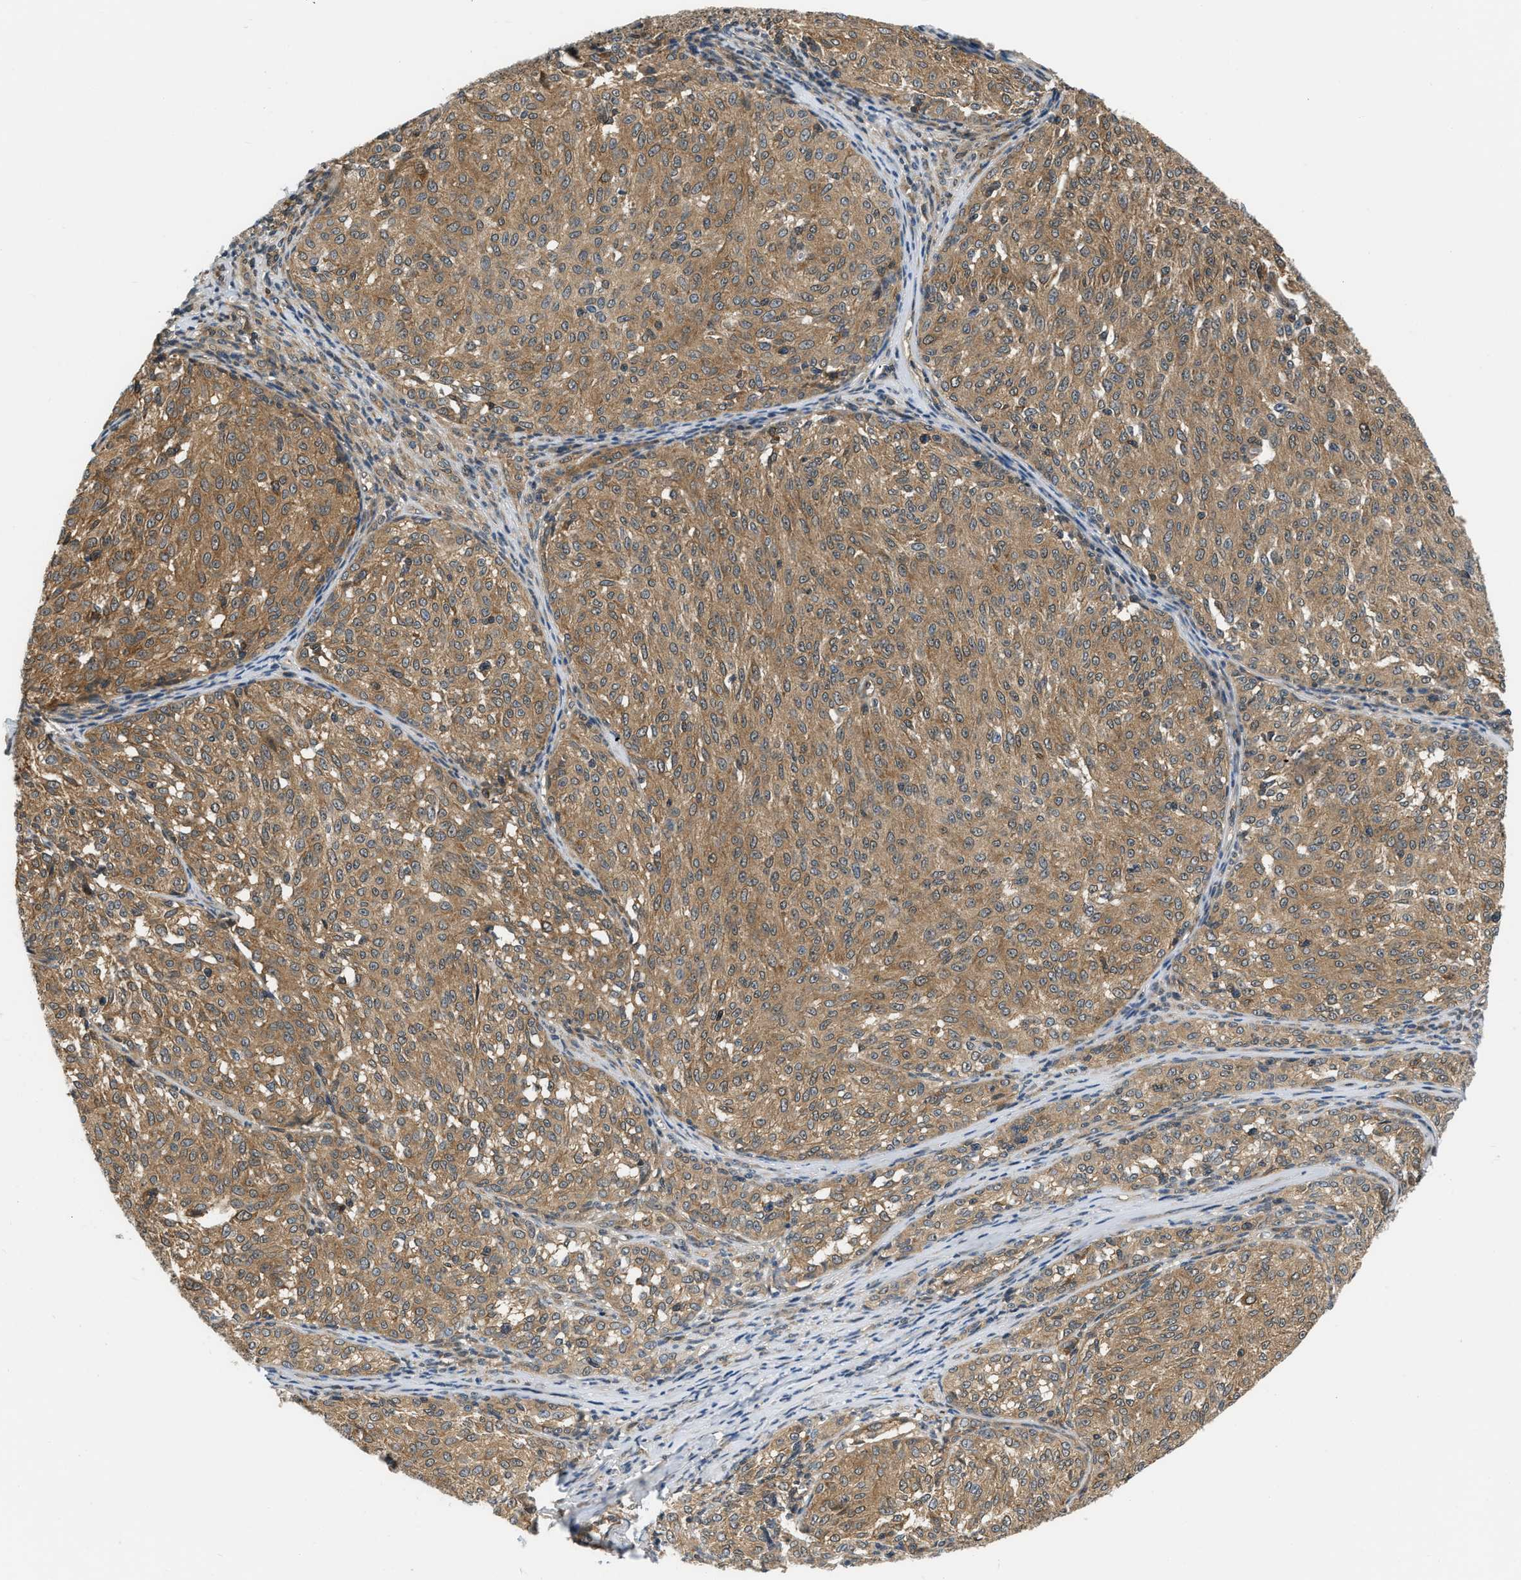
{"staining": {"intensity": "moderate", "quantity": ">75%", "location": "cytoplasmic/membranous"}, "tissue": "melanoma", "cell_type": "Tumor cells", "image_type": "cancer", "snomed": [{"axis": "morphology", "description": "Malignant melanoma, NOS"}, {"axis": "topography", "description": "Skin"}], "caption": "Malignant melanoma stained with DAB immunohistochemistry demonstrates medium levels of moderate cytoplasmic/membranous staining in approximately >75% of tumor cells.", "gene": "EIF4EBP2", "patient": {"sex": "female", "age": 72}}